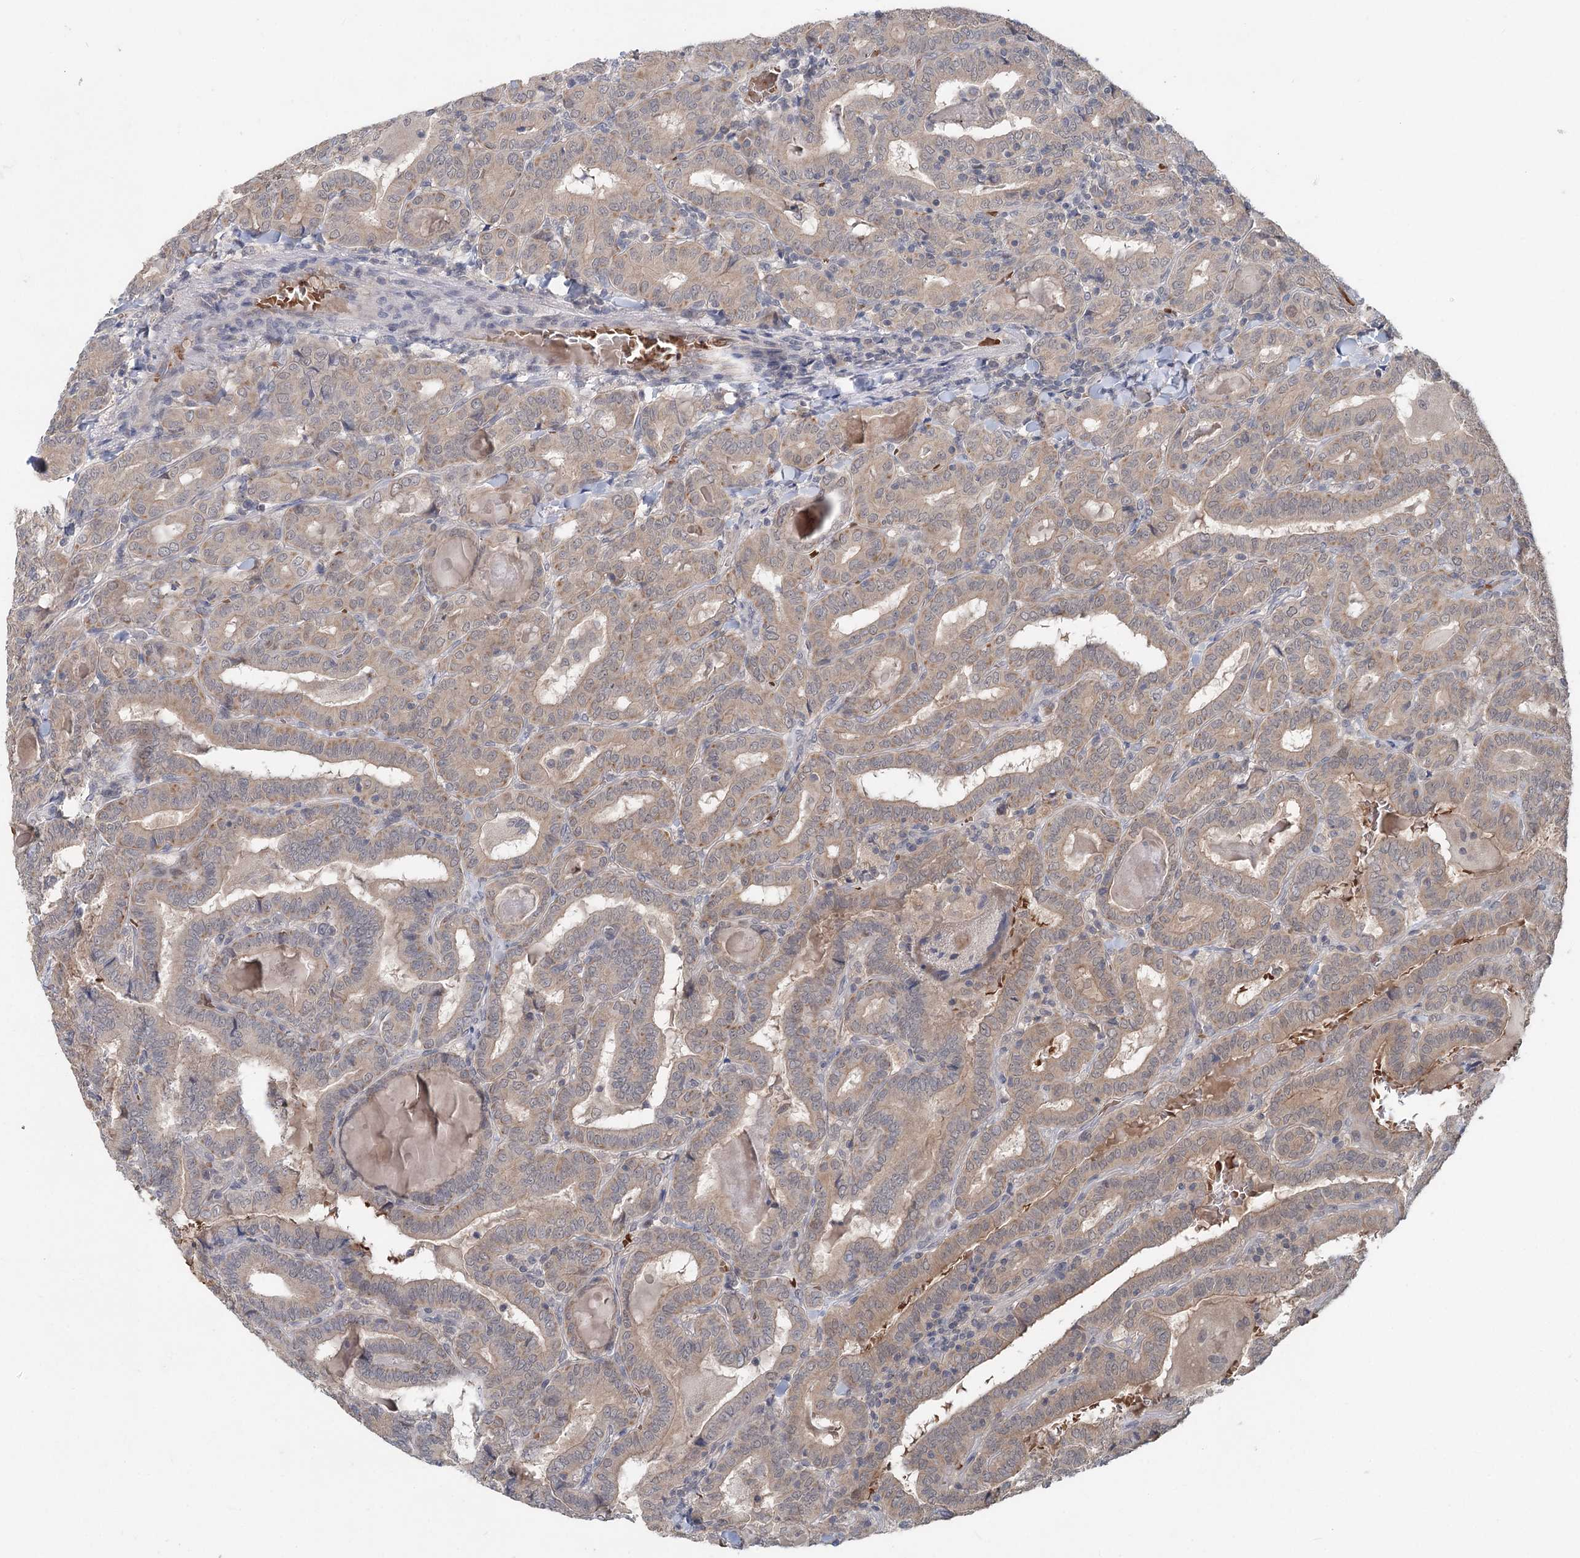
{"staining": {"intensity": "weak", "quantity": ">75%", "location": "cytoplasmic/membranous"}, "tissue": "thyroid cancer", "cell_type": "Tumor cells", "image_type": "cancer", "snomed": [{"axis": "morphology", "description": "Papillary adenocarcinoma, NOS"}, {"axis": "topography", "description": "Thyroid gland"}], "caption": "A histopathology image showing weak cytoplasmic/membranous staining in about >75% of tumor cells in papillary adenocarcinoma (thyroid), as visualized by brown immunohistochemical staining.", "gene": "FBXO7", "patient": {"sex": "female", "age": 72}}